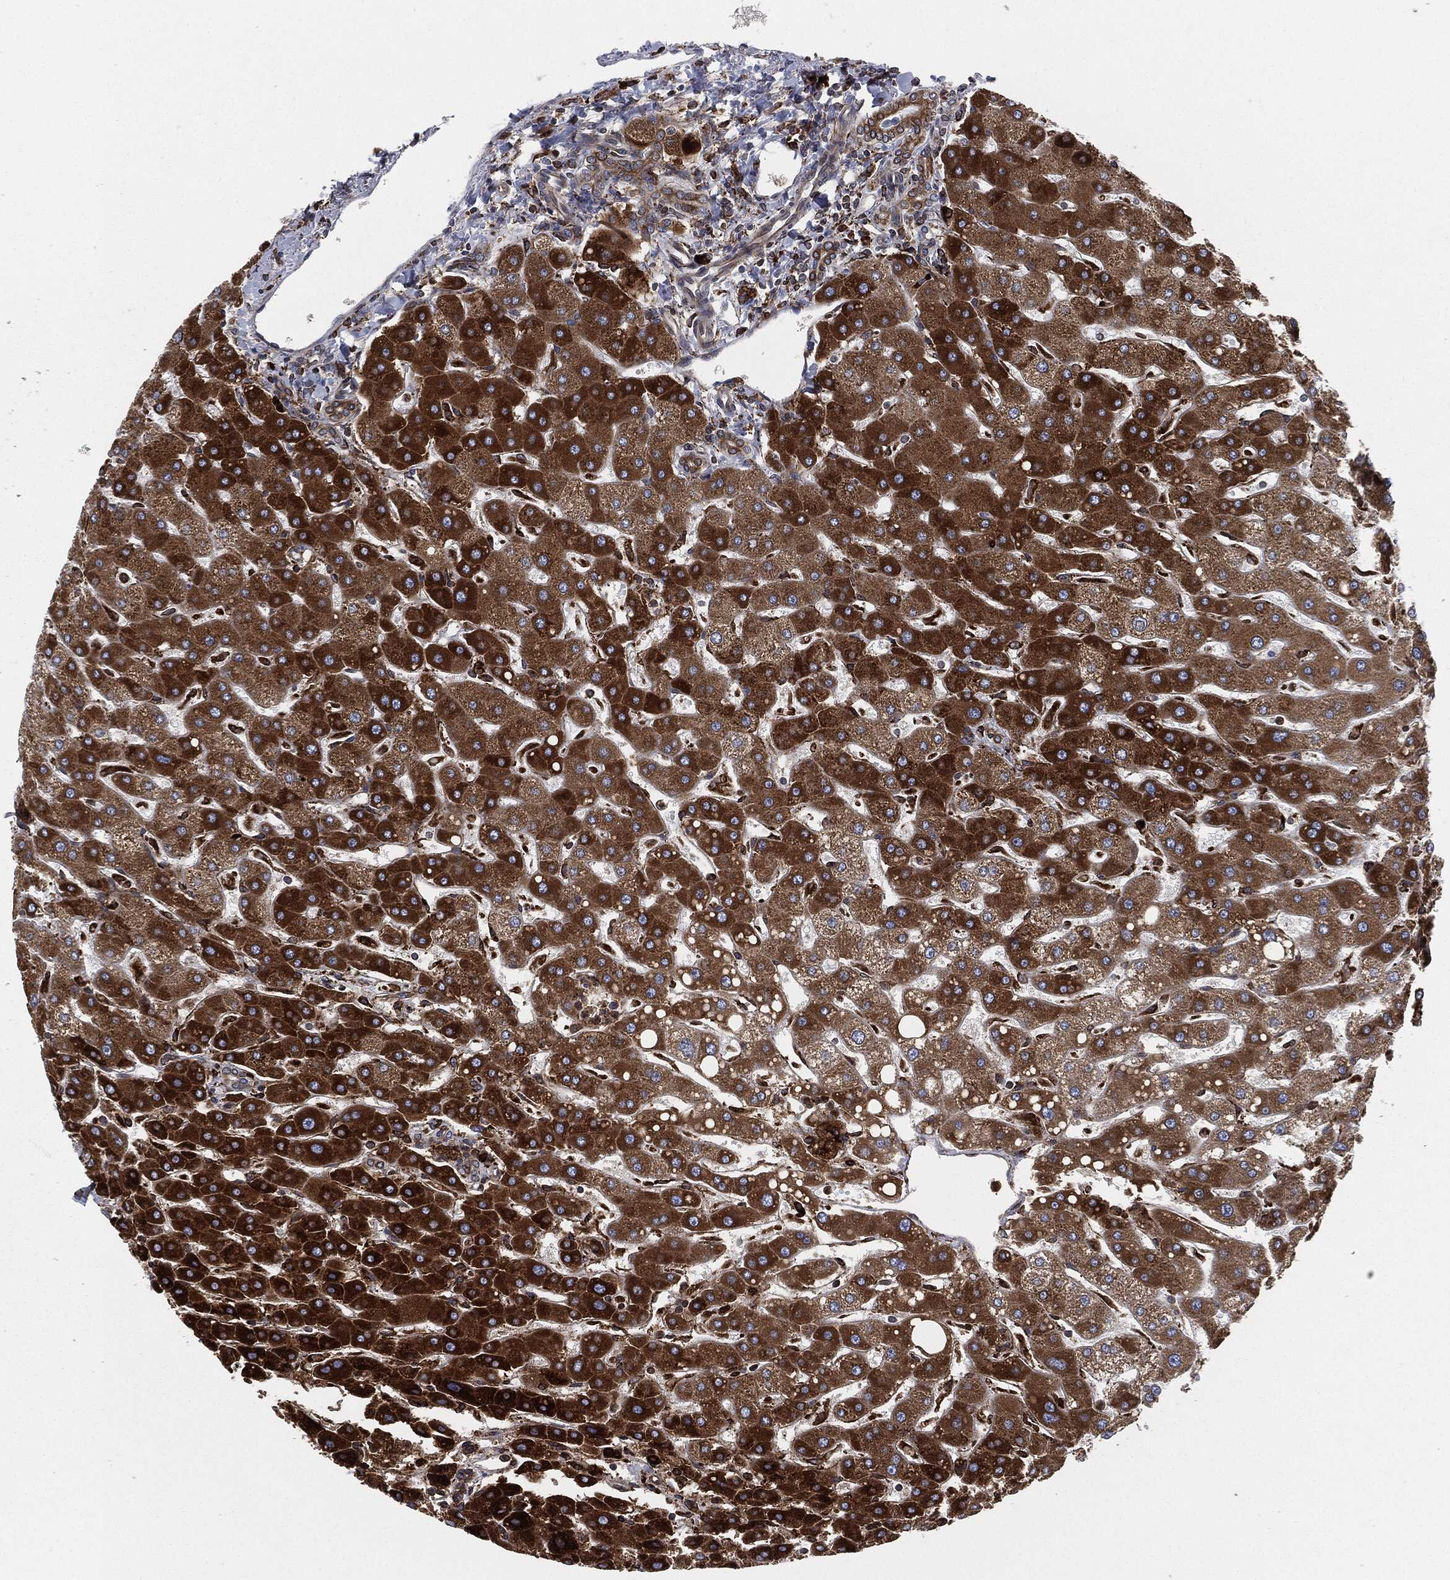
{"staining": {"intensity": "moderate", "quantity": ">75%", "location": "cytoplasmic/membranous"}, "tissue": "liver", "cell_type": "Cholangiocytes", "image_type": "normal", "snomed": [{"axis": "morphology", "description": "Normal tissue, NOS"}, {"axis": "topography", "description": "Liver"}], "caption": "About >75% of cholangiocytes in benign liver display moderate cytoplasmic/membranous protein staining as visualized by brown immunohistochemical staining.", "gene": "CALR", "patient": {"sex": "male", "age": 67}}